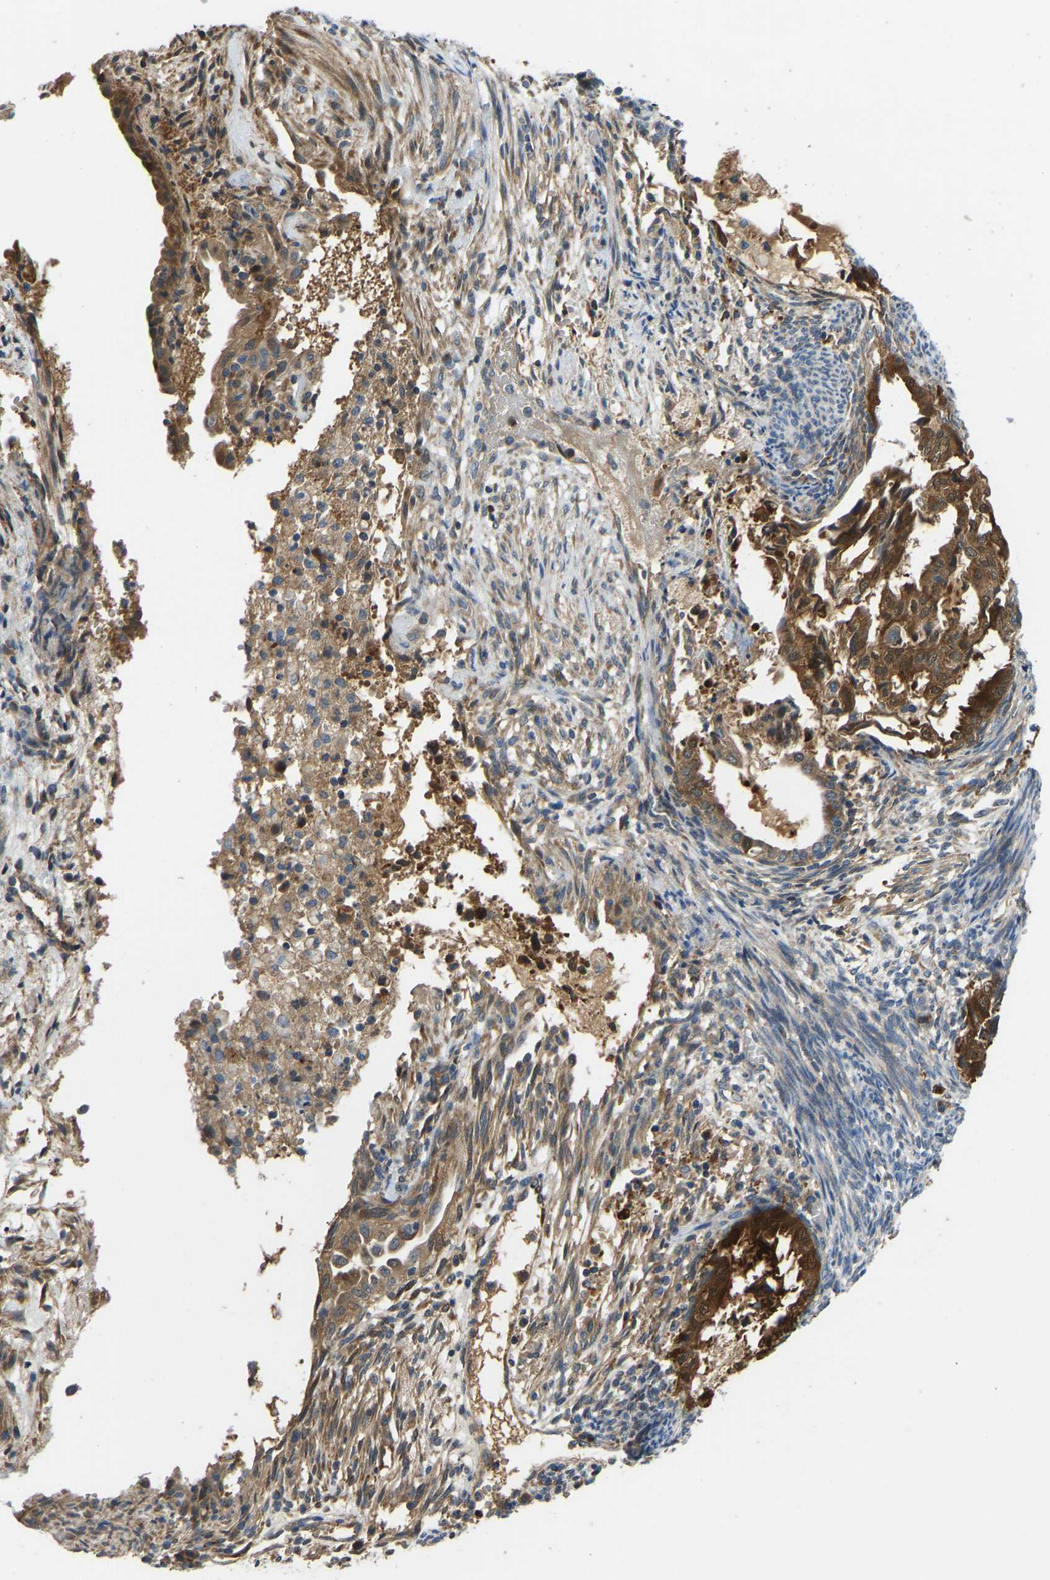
{"staining": {"intensity": "strong", "quantity": ">75%", "location": "cytoplasmic/membranous"}, "tissue": "endometrial cancer", "cell_type": "Tumor cells", "image_type": "cancer", "snomed": [{"axis": "morphology", "description": "Adenocarcinoma, NOS"}, {"axis": "topography", "description": "Endometrium"}], "caption": "Tumor cells demonstrate strong cytoplasmic/membranous staining in about >75% of cells in adenocarcinoma (endometrial). (brown staining indicates protein expression, while blue staining denotes nuclei).", "gene": "RBP1", "patient": {"sex": "female", "age": 58}}